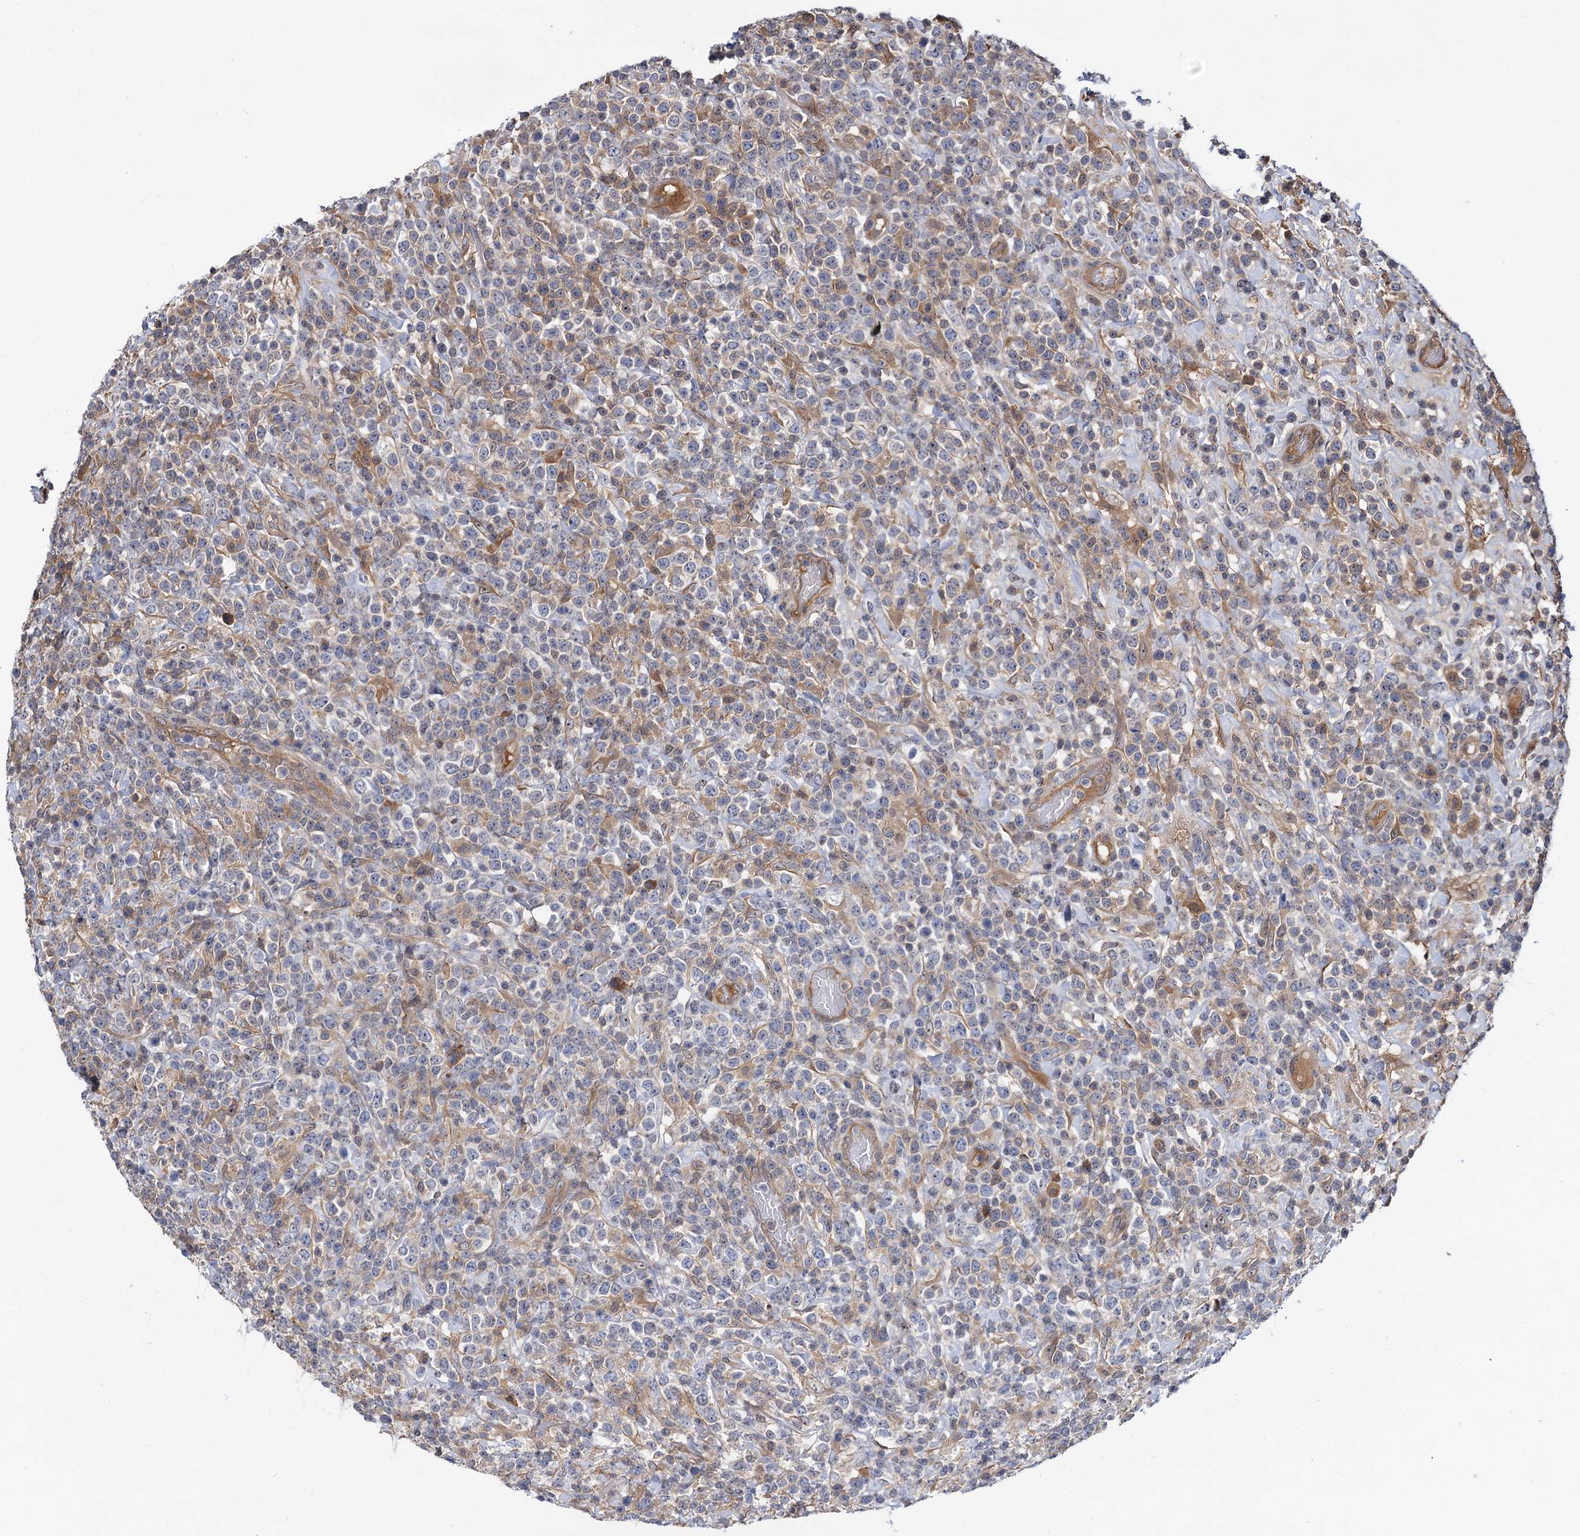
{"staining": {"intensity": "negative", "quantity": "none", "location": "none"}, "tissue": "lymphoma", "cell_type": "Tumor cells", "image_type": "cancer", "snomed": [{"axis": "morphology", "description": "Malignant lymphoma, non-Hodgkin's type, High grade"}, {"axis": "topography", "description": "Colon"}], "caption": "IHC of high-grade malignant lymphoma, non-Hodgkin's type reveals no expression in tumor cells.", "gene": "SNX15", "patient": {"sex": "female", "age": 53}}